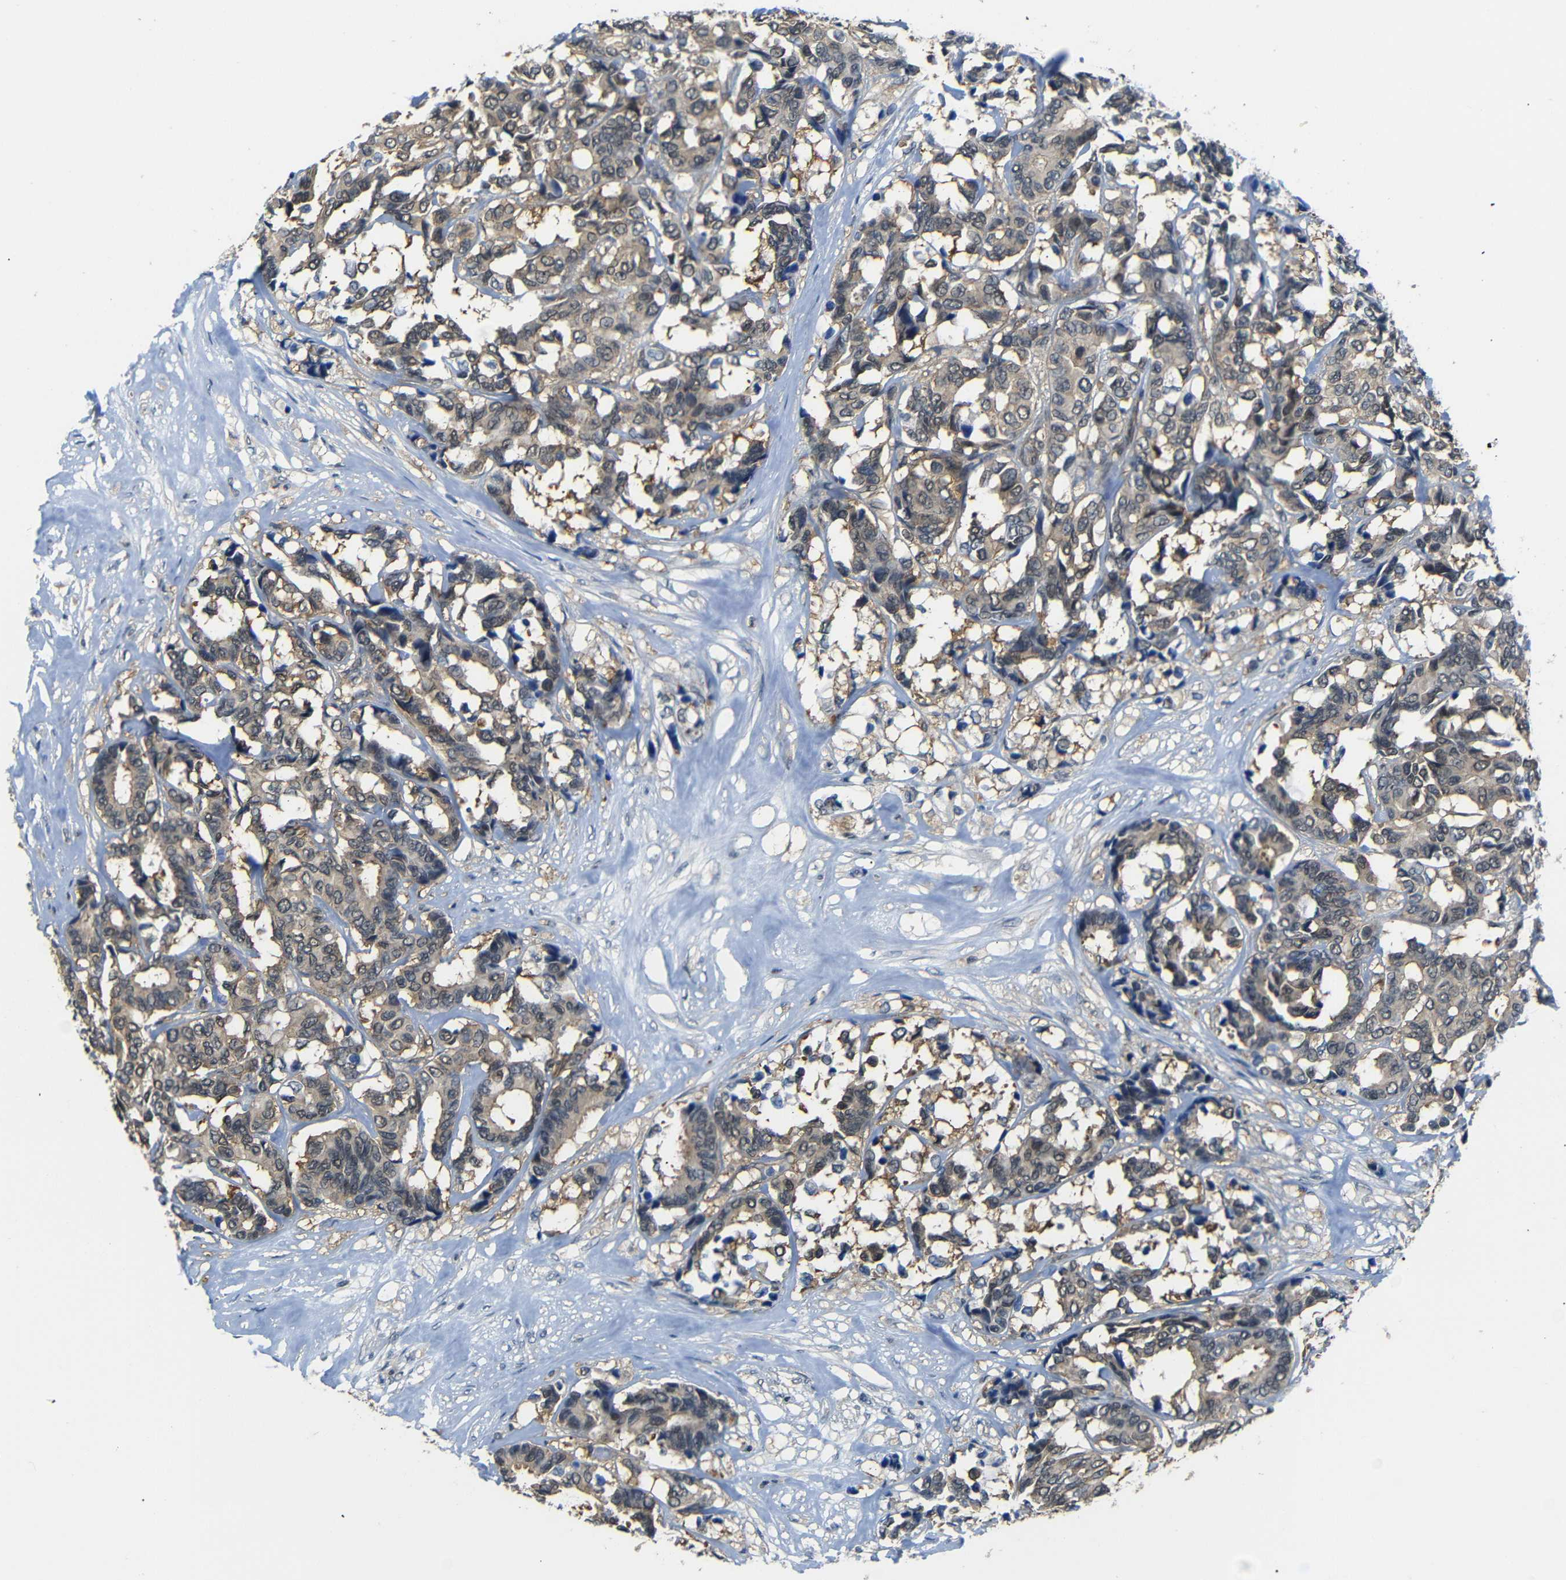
{"staining": {"intensity": "moderate", "quantity": ">75%", "location": "cytoplasmic/membranous"}, "tissue": "breast cancer", "cell_type": "Tumor cells", "image_type": "cancer", "snomed": [{"axis": "morphology", "description": "Duct carcinoma"}, {"axis": "topography", "description": "Breast"}], "caption": "This histopathology image reveals IHC staining of invasive ductal carcinoma (breast), with medium moderate cytoplasmic/membranous positivity in about >75% of tumor cells.", "gene": "UBXN1", "patient": {"sex": "female", "age": 87}}